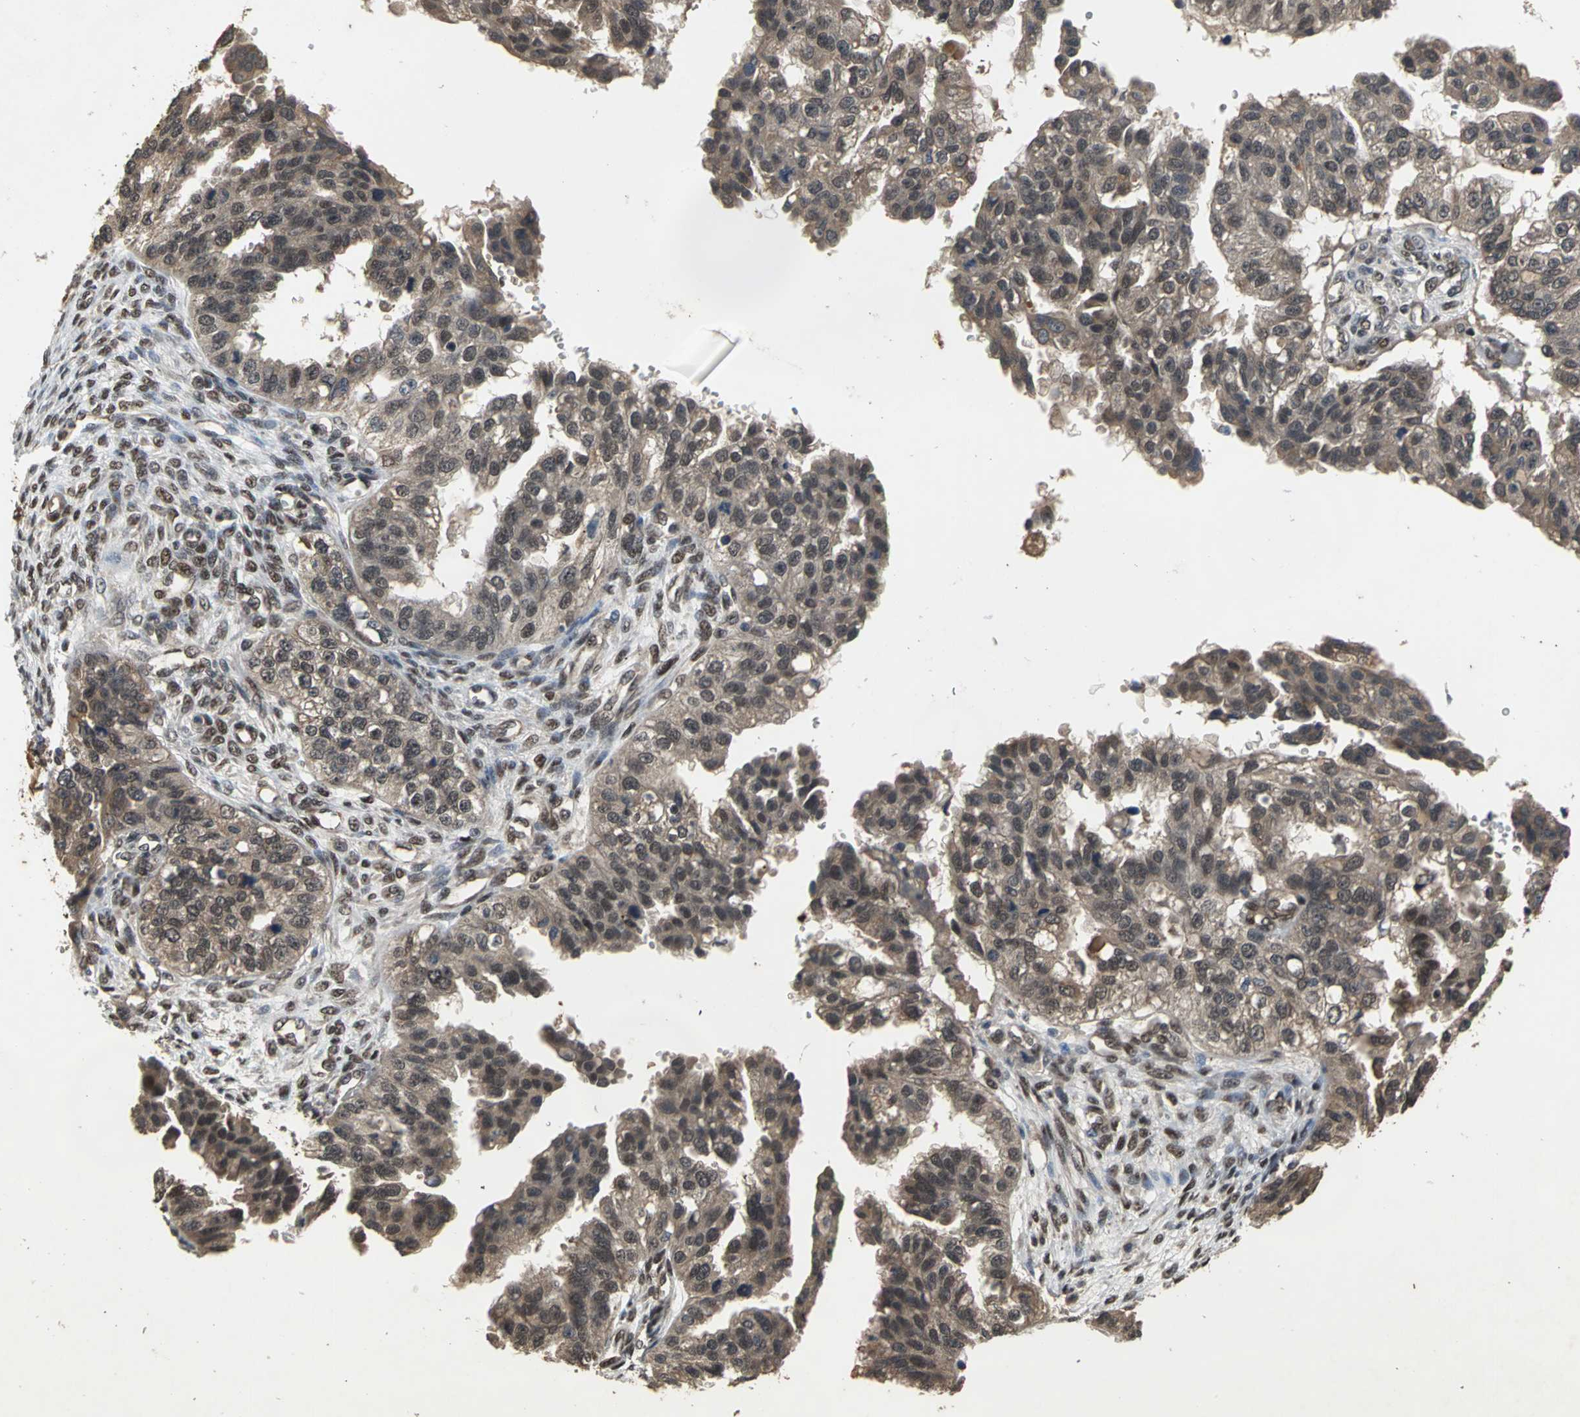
{"staining": {"intensity": "weak", "quantity": "25%-75%", "location": "cytoplasmic/membranous"}, "tissue": "ovarian cancer", "cell_type": "Tumor cells", "image_type": "cancer", "snomed": [{"axis": "morphology", "description": "Cystadenocarcinoma, serous, NOS"}, {"axis": "topography", "description": "Ovary"}], "caption": "Immunohistochemistry (DAB (3,3'-diaminobenzidine)) staining of ovarian cancer (serous cystadenocarcinoma) shows weak cytoplasmic/membranous protein positivity in about 25%-75% of tumor cells.", "gene": "NOTCH3", "patient": {"sex": "female", "age": 58}}